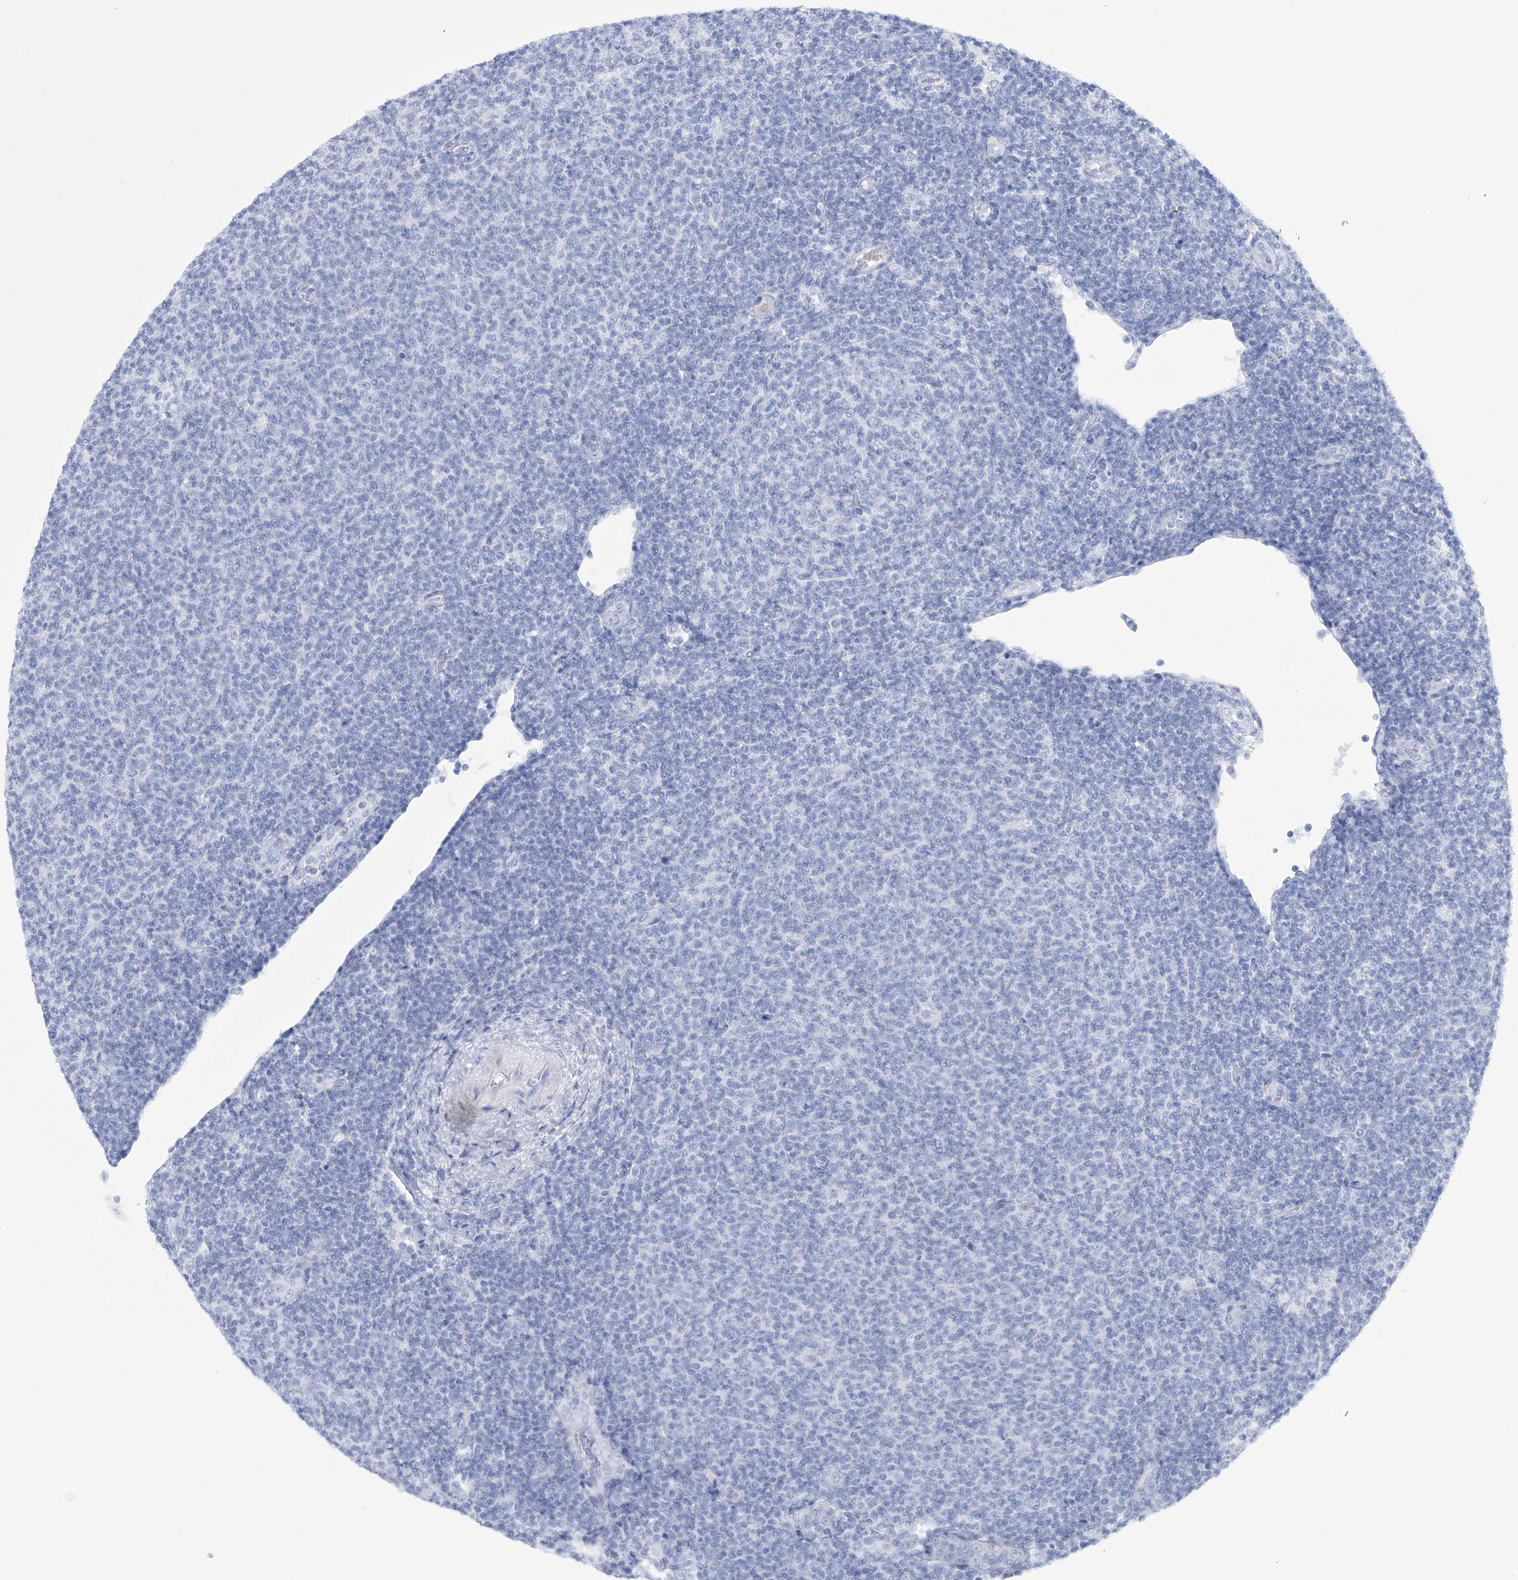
{"staining": {"intensity": "negative", "quantity": "none", "location": "none"}, "tissue": "lymphoma", "cell_type": "Tumor cells", "image_type": "cancer", "snomed": [{"axis": "morphology", "description": "Malignant lymphoma, non-Hodgkin's type, Low grade"}, {"axis": "topography", "description": "Lymph node"}], "caption": "Immunohistochemistry (IHC) of human malignant lymphoma, non-Hodgkin's type (low-grade) displays no staining in tumor cells.", "gene": "DPCD", "patient": {"sex": "male", "age": 66}}